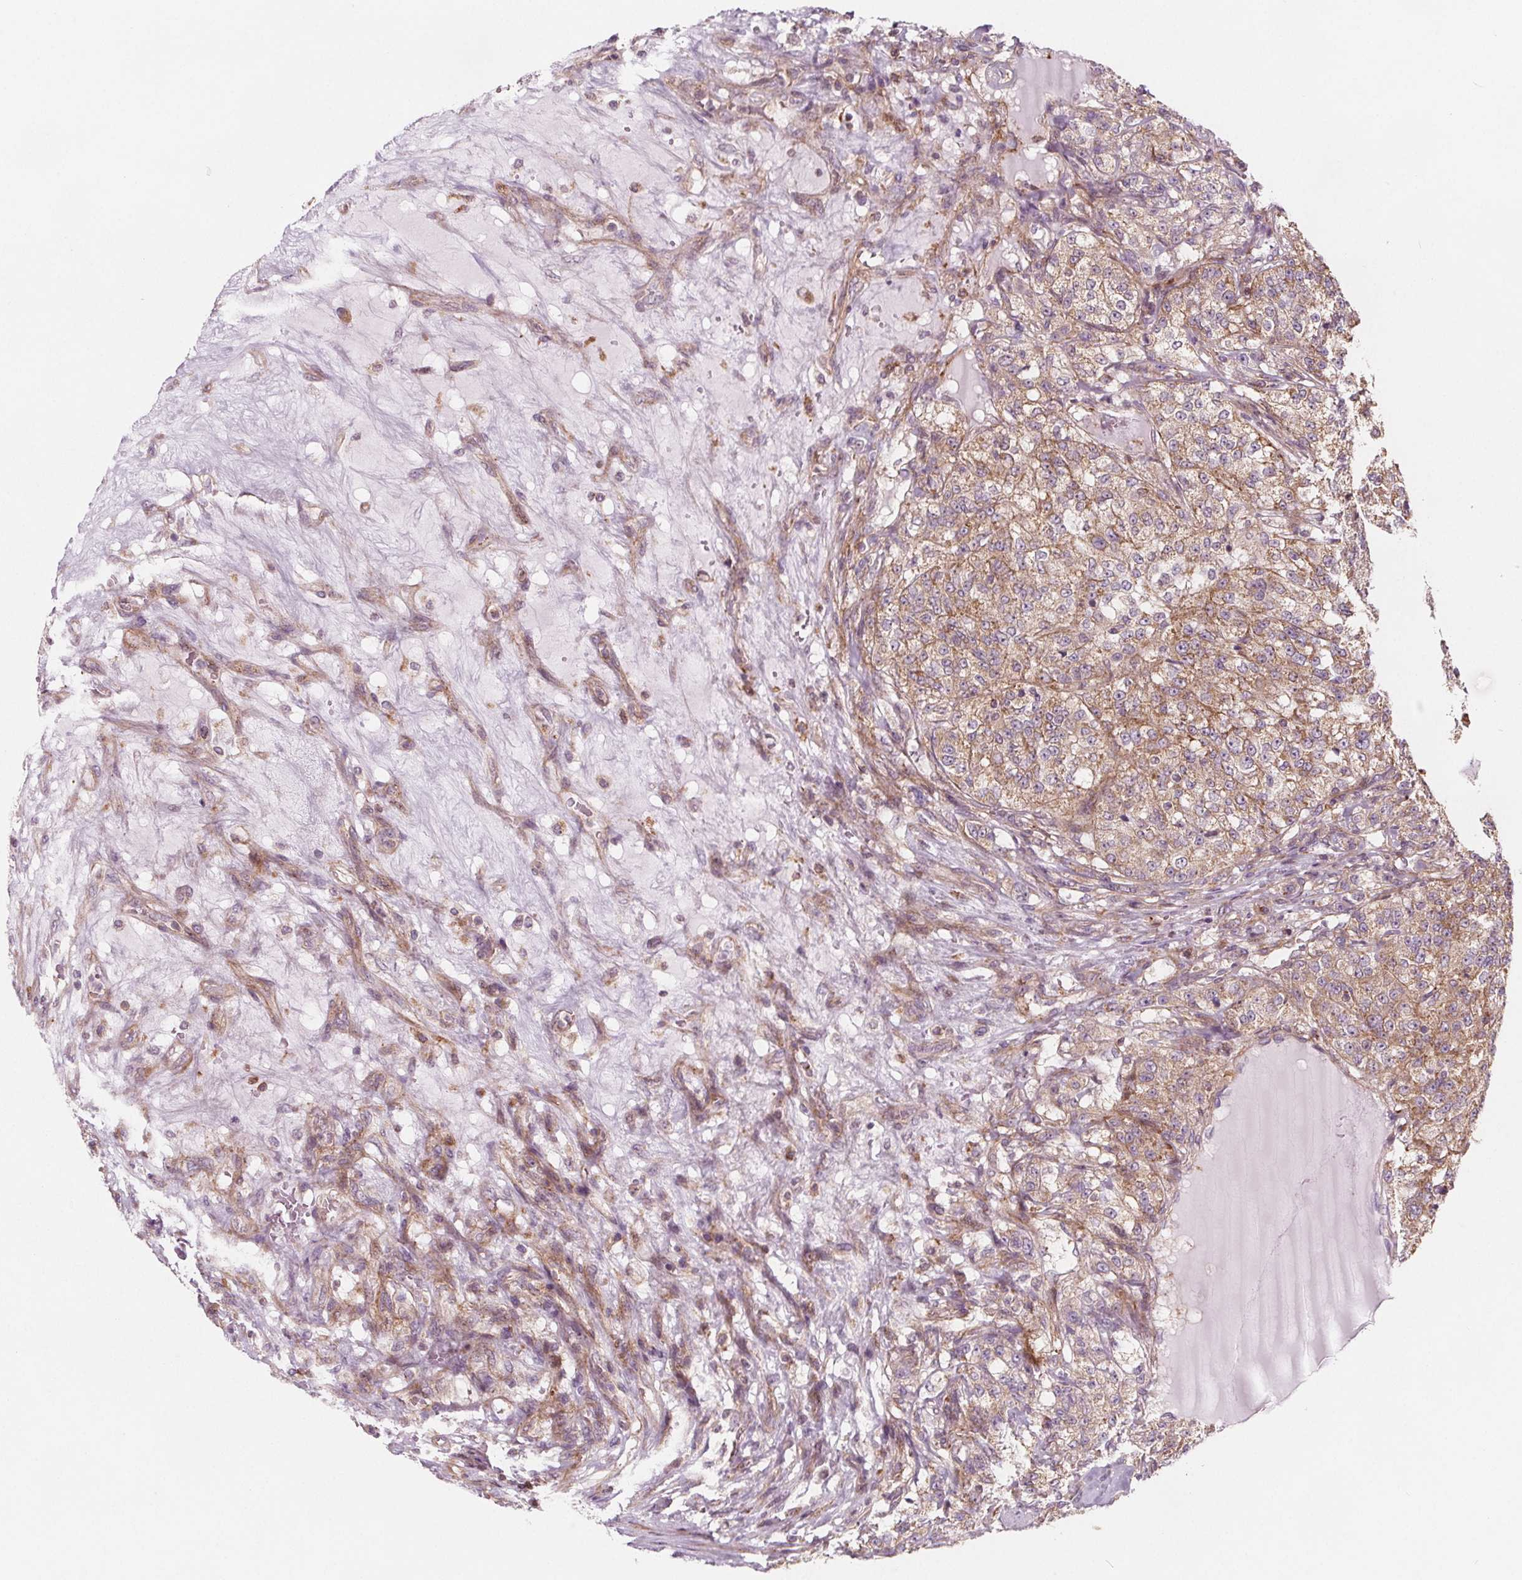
{"staining": {"intensity": "weak", "quantity": ">75%", "location": "cytoplasmic/membranous"}, "tissue": "renal cancer", "cell_type": "Tumor cells", "image_type": "cancer", "snomed": [{"axis": "morphology", "description": "Adenocarcinoma, NOS"}, {"axis": "topography", "description": "Kidney"}], "caption": "Immunohistochemistry (IHC) image of human renal cancer stained for a protein (brown), which displays low levels of weak cytoplasmic/membranous positivity in approximately >75% of tumor cells.", "gene": "ADAM33", "patient": {"sex": "female", "age": 63}}